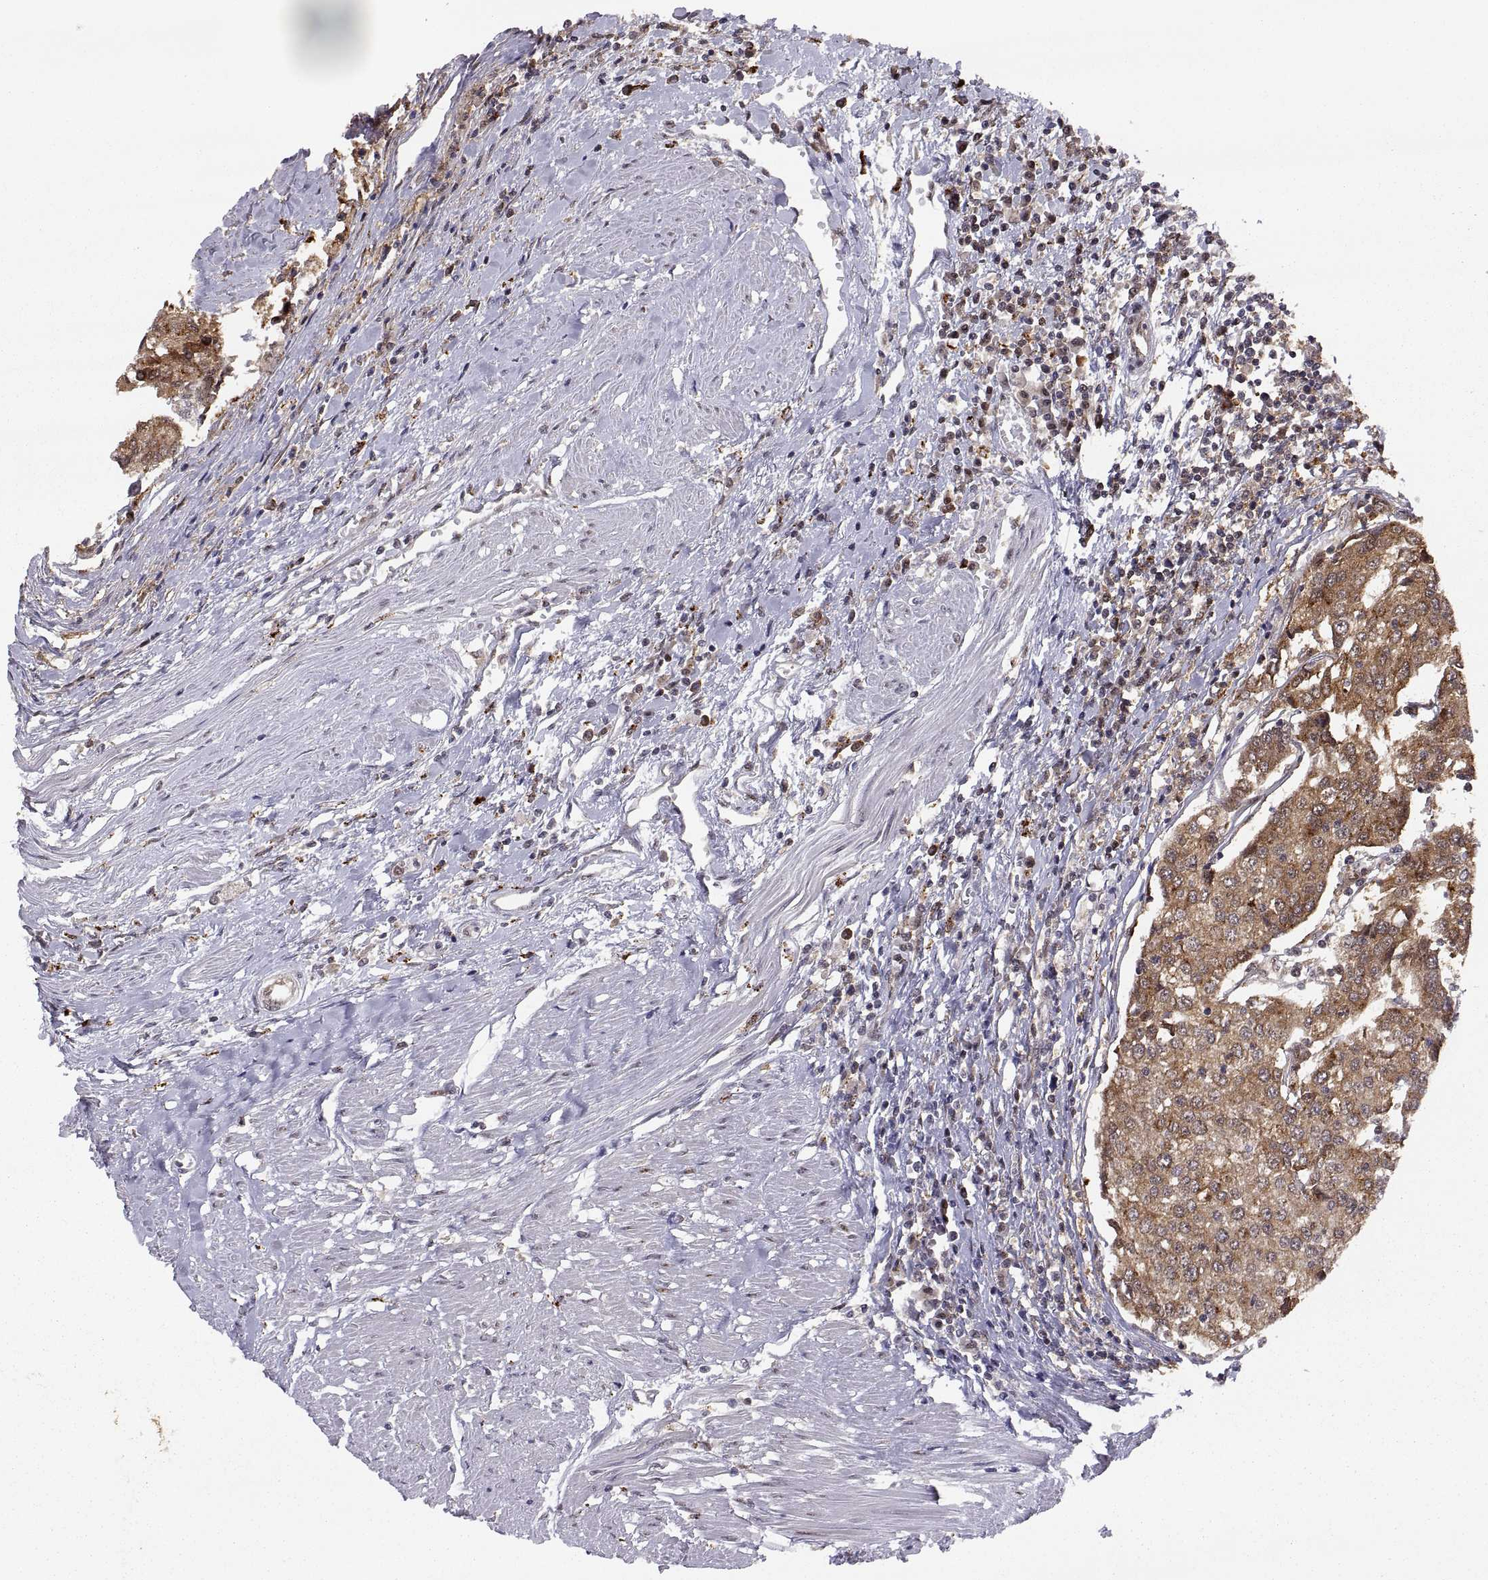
{"staining": {"intensity": "strong", "quantity": ">75%", "location": "cytoplasmic/membranous"}, "tissue": "urothelial cancer", "cell_type": "Tumor cells", "image_type": "cancer", "snomed": [{"axis": "morphology", "description": "Urothelial carcinoma, High grade"}, {"axis": "topography", "description": "Urinary bladder"}], "caption": "This histopathology image shows IHC staining of human urothelial cancer, with high strong cytoplasmic/membranous expression in approximately >75% of tumor cells.", "gene": "PSMC2", "patient": {"sex": "female", "age": 85}}